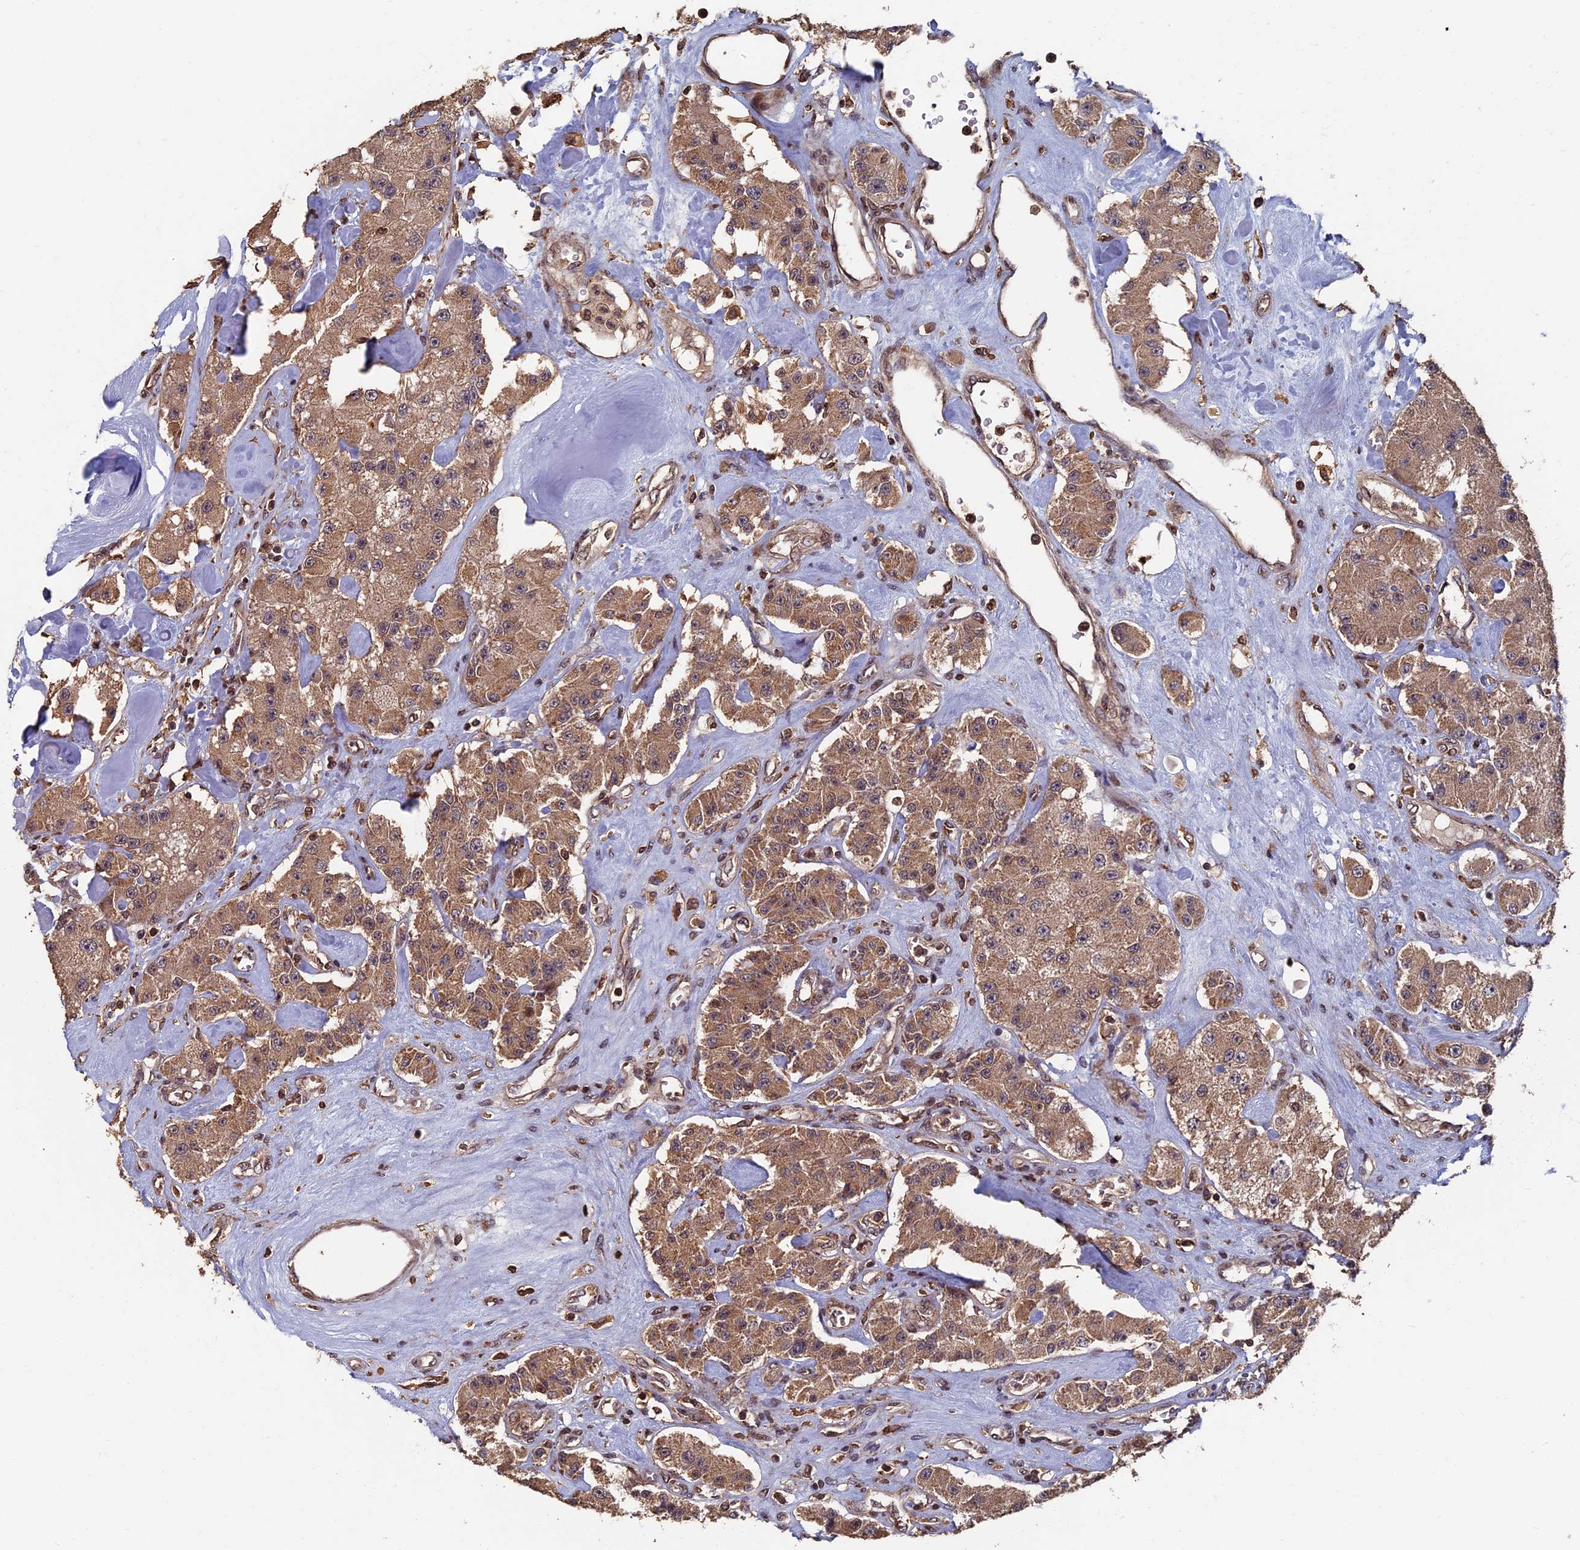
{"staining": {"intensity": "moderate", "quantity": ">75%", "location": "cytoplasmic/membranous"}, "tissue": "carcinoid", "cell_type": "Tumor cells", "image_type": "cancer", "snomed": [{"axis": "morphology", "description": "Carcinoid, malignant, NOS"}, {"axis": "topography", "description": "Pancreas"}], "caption": "High-magnification brightfield microscopy of carcinoid (malignant) stained with DAB (brown) and counterstained with hematoxylin (blue). tumor cells exhibit moderate cytoplasmic/membranous positivity is appreciated in approximately>75% of cells.", "gene": "RASGRF1", "patient": {"sex": "male", "age": 41}}